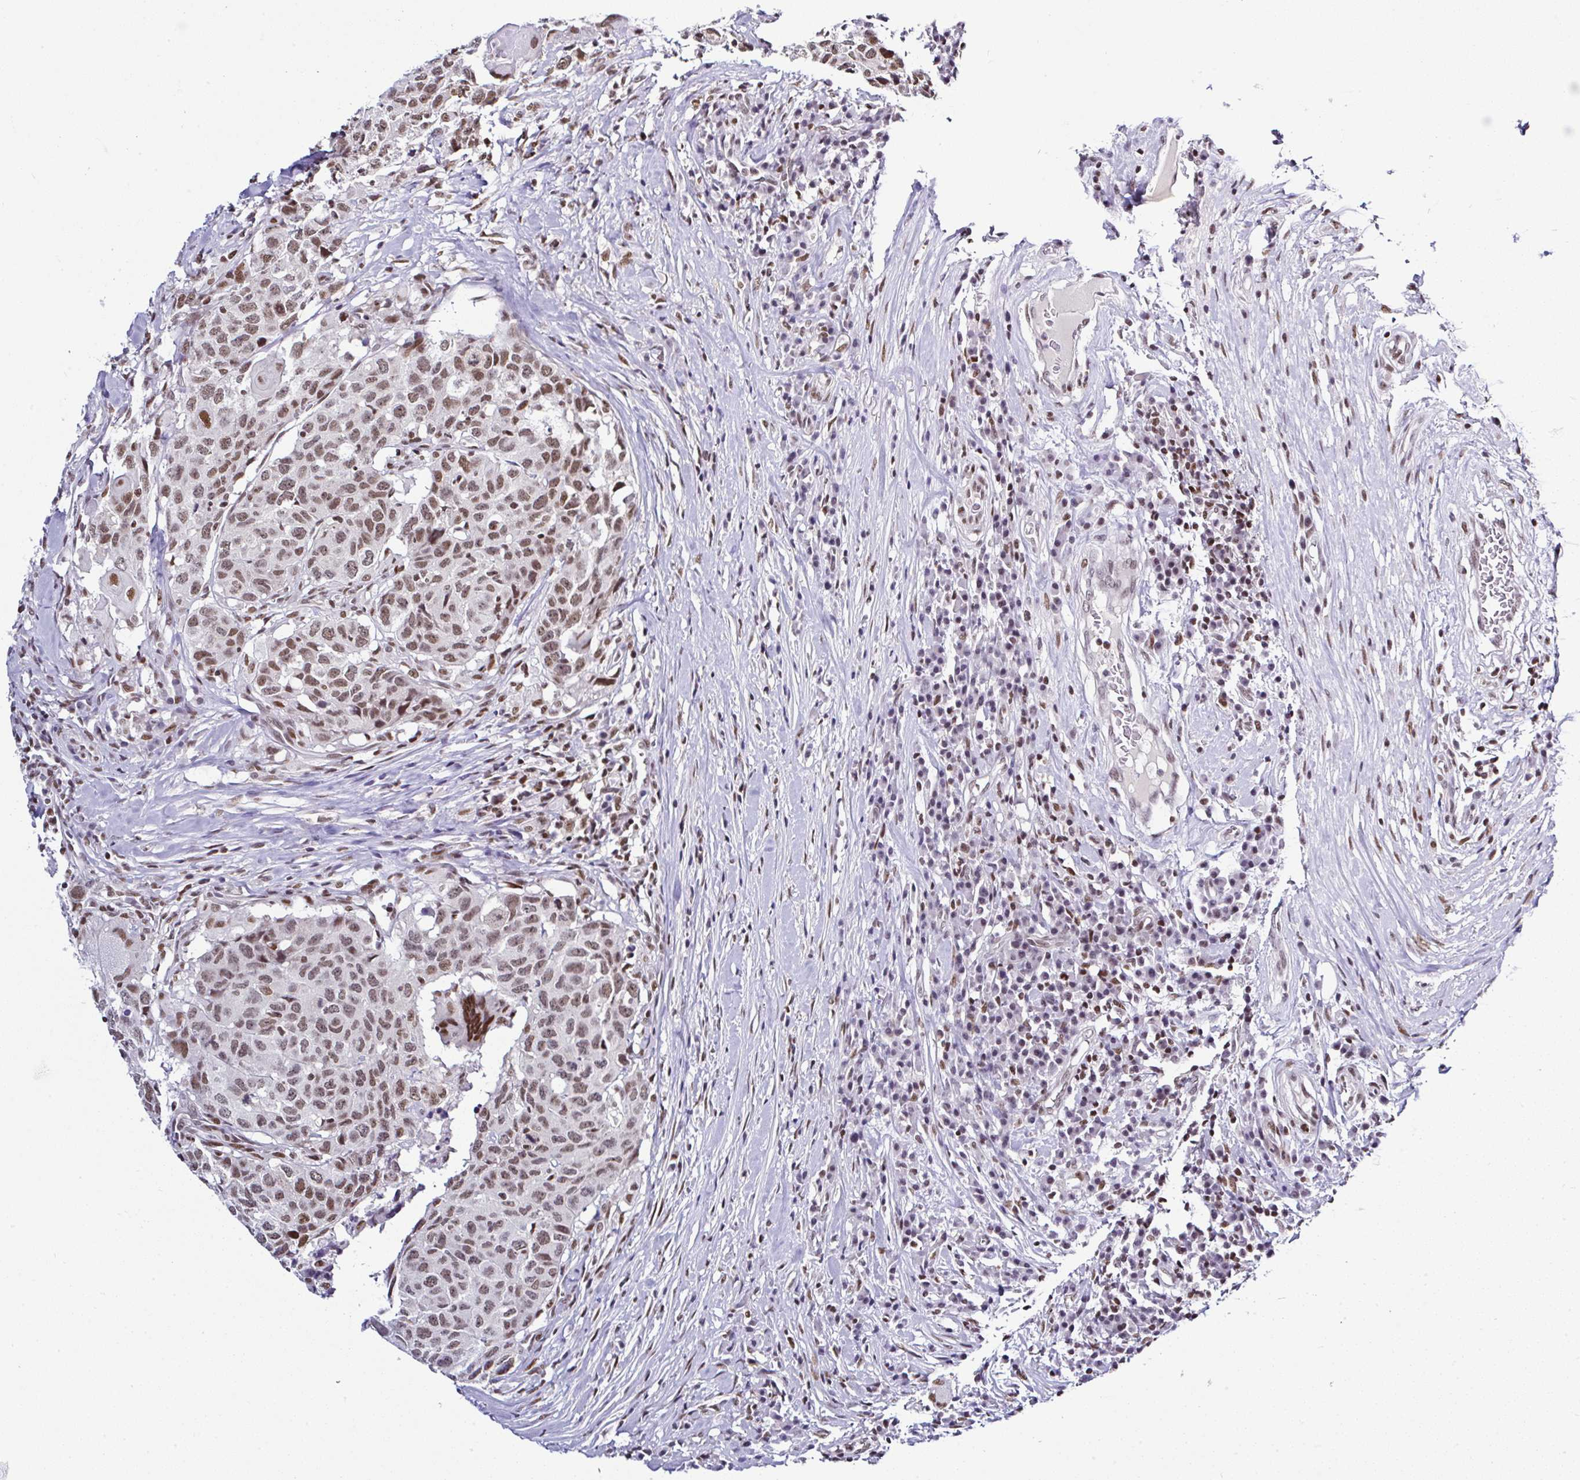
{"staining": {"intensity": "moderate", "quantity": ">75%", "location": "nuclear"}, "tissue": "head and neck cancer", "cell_type": "Tumor cells", "image_type": "cancer", "snomed": [{"axis": "morphology", "description": "Normal tissue, NOS"}, {"axis": "morphology", "description": "Squamous cell carcinoma, NOS"}, {"axis": "topography", "description": "Skeletal muscle"}, {"axis": "topography", "description": "Vascular tissue"}, {"axis": "topography", "description": "Peripheral nerve tissue"}, {"axis": "topography", "description": "Head-Neck"}], "caption": "The micrograph shows a brown stain indicating the presence of a protein in the nuclear of tumor cells in head and neck squamous cell carcinoma.", "gene": "DR1", "patient": {"sex": "male", "age": 66}}